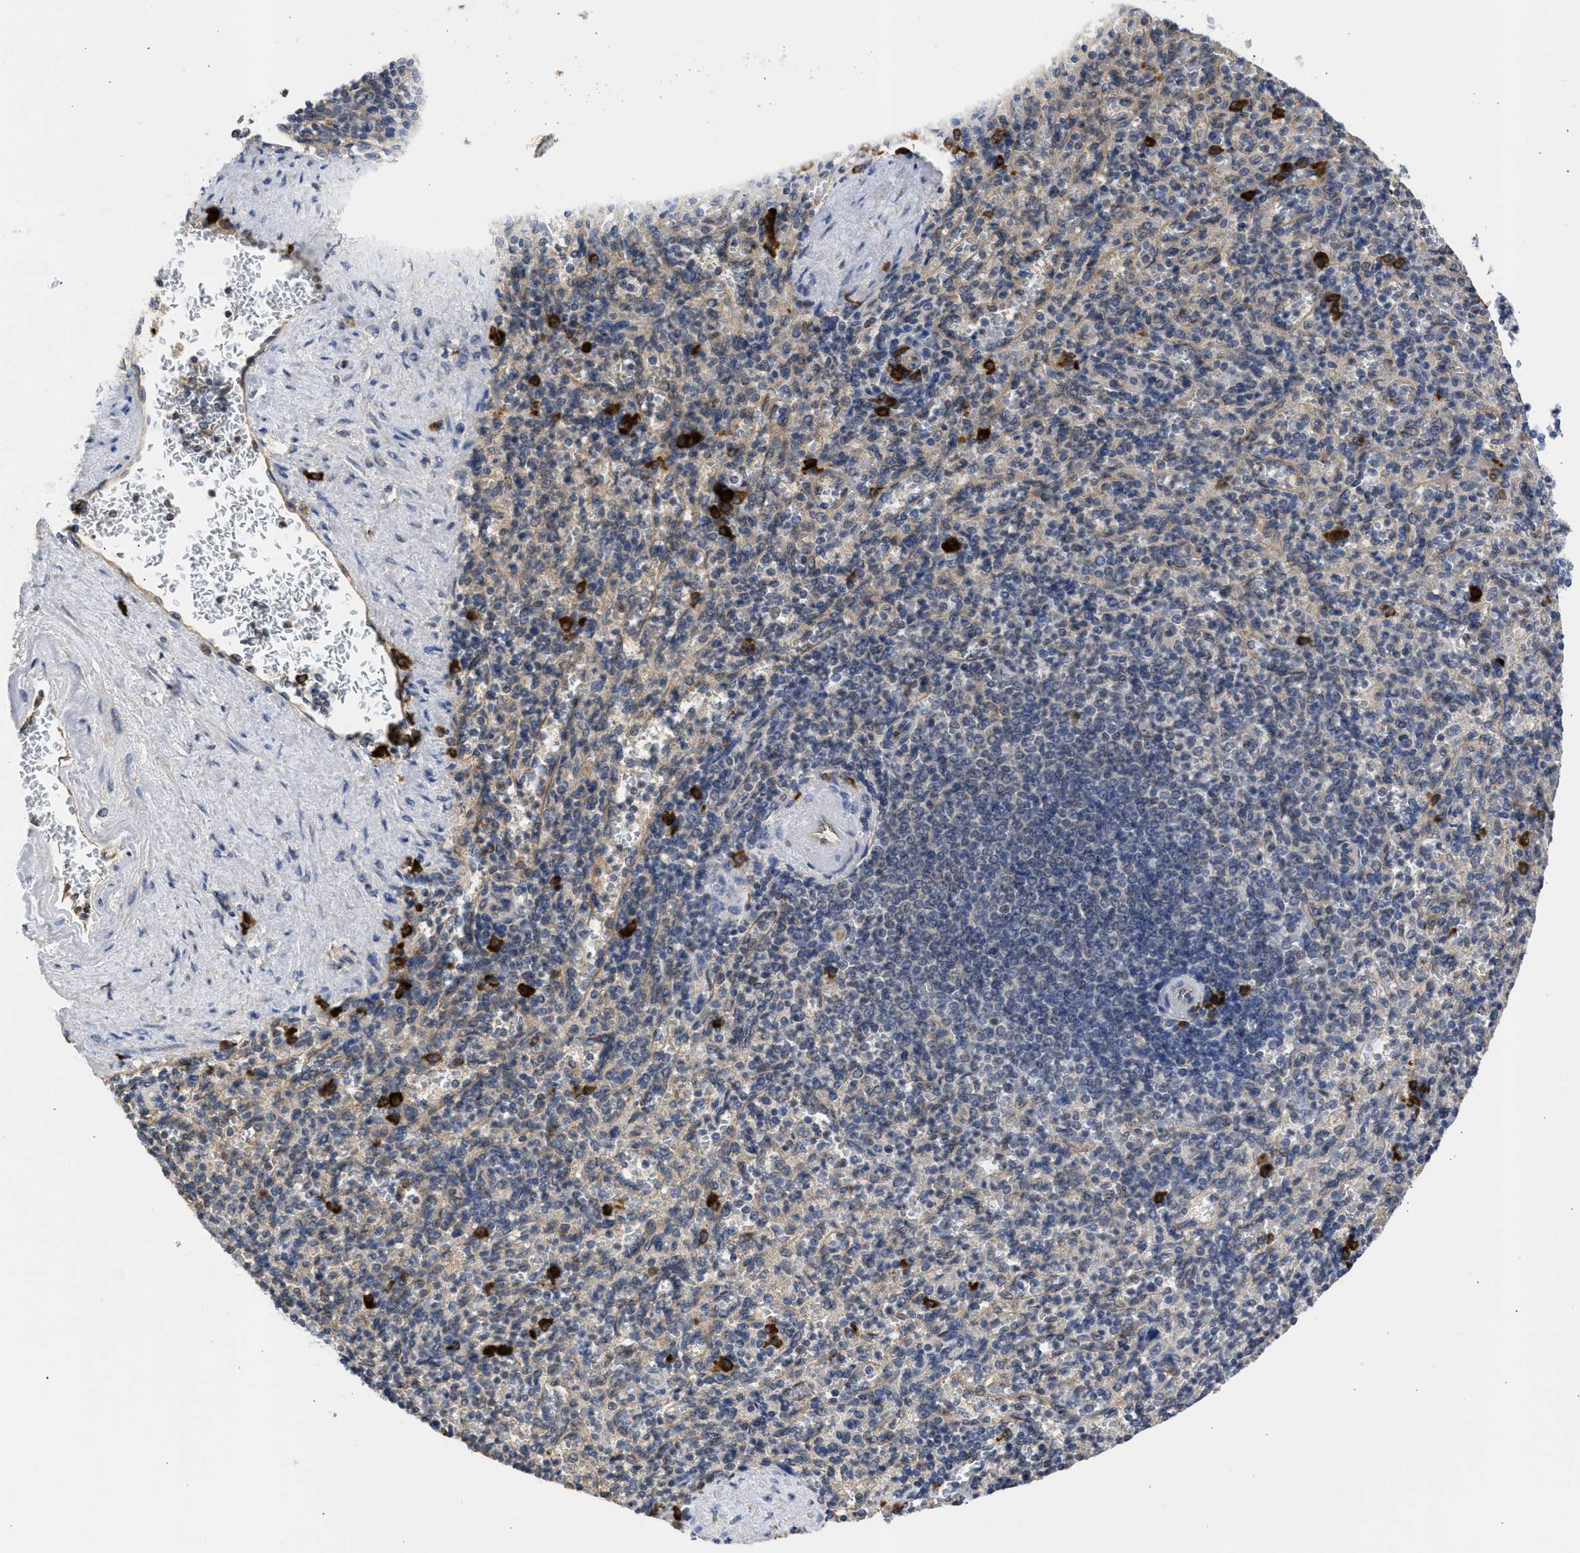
{"staining": {"intensity": "strong", "quantity": "<25%", "location": "cytoplasmic/membranous"}, "tissue": "spleen", "cell_type": "Cells in red pulp", "image_type": "normal", "snomed": [{"axis": "morphology", "description": "Normal tissue, NOS"}, {"axis": "topography", "description": "Spleen"}], "caption": "Spleen stained with a brown dye demonstrates strong cytoplasmic/membranous positive staining in about <25% of cells in red pulp.", "gene": "DNAJC1", "patient": {"sex": "female", "age": 74}}